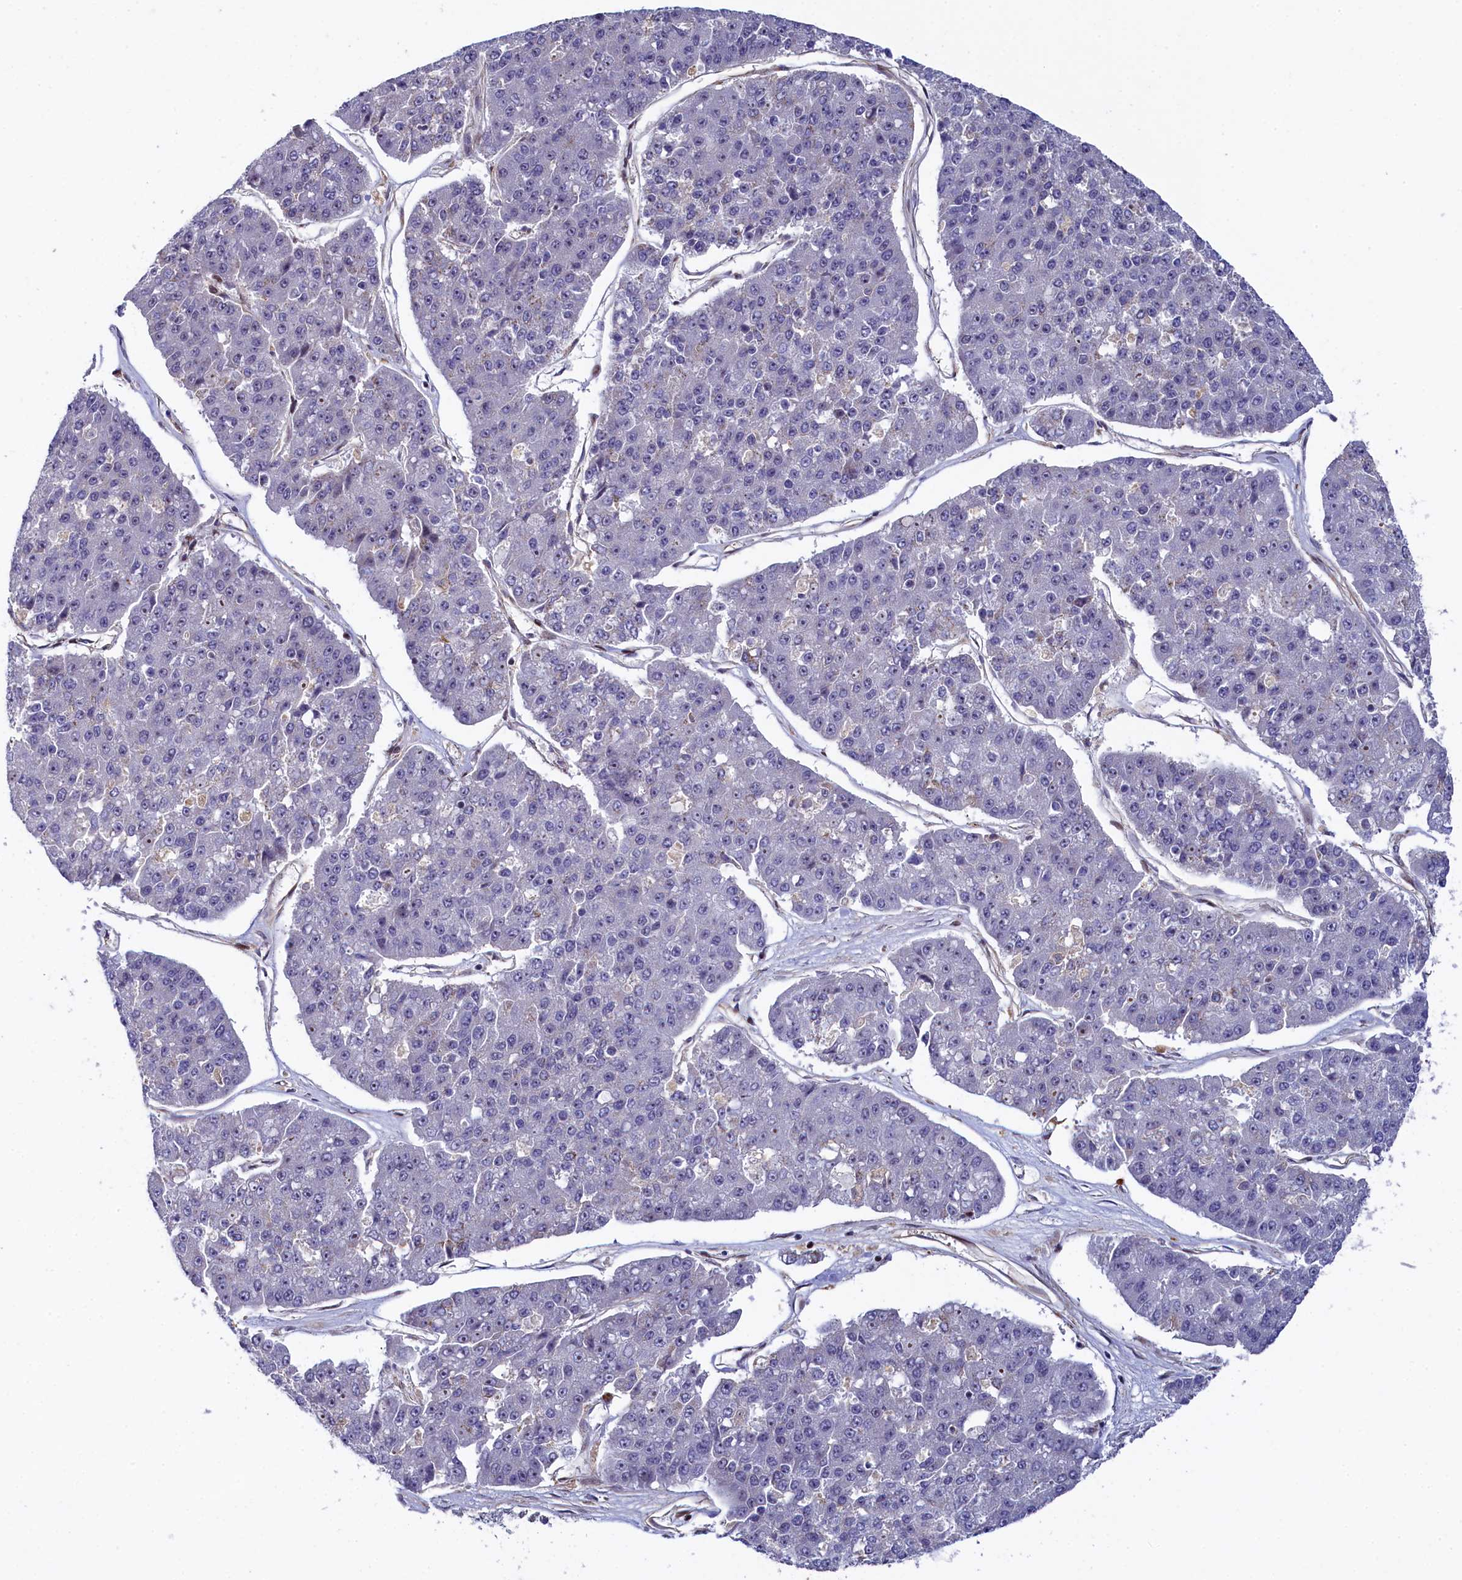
{"staining": {"intensity": "negative", "quantity": "none", "location": "none"}, "tissue": "pancreatic cancer", "cell_type": "Tumor cells", "image_type": "cancer", "snomed": [{"axis": "morphology", "description": "Adenocarcinoma, NOS"}, {"axis": "topography", "description": "Pancreas"}], "caption": "The micrograph displays no significant staining in tumor cells of pancreatic adenocarcinoma.", "gene": "TGDS", "patient": {"sex": "male", "age": 50}}